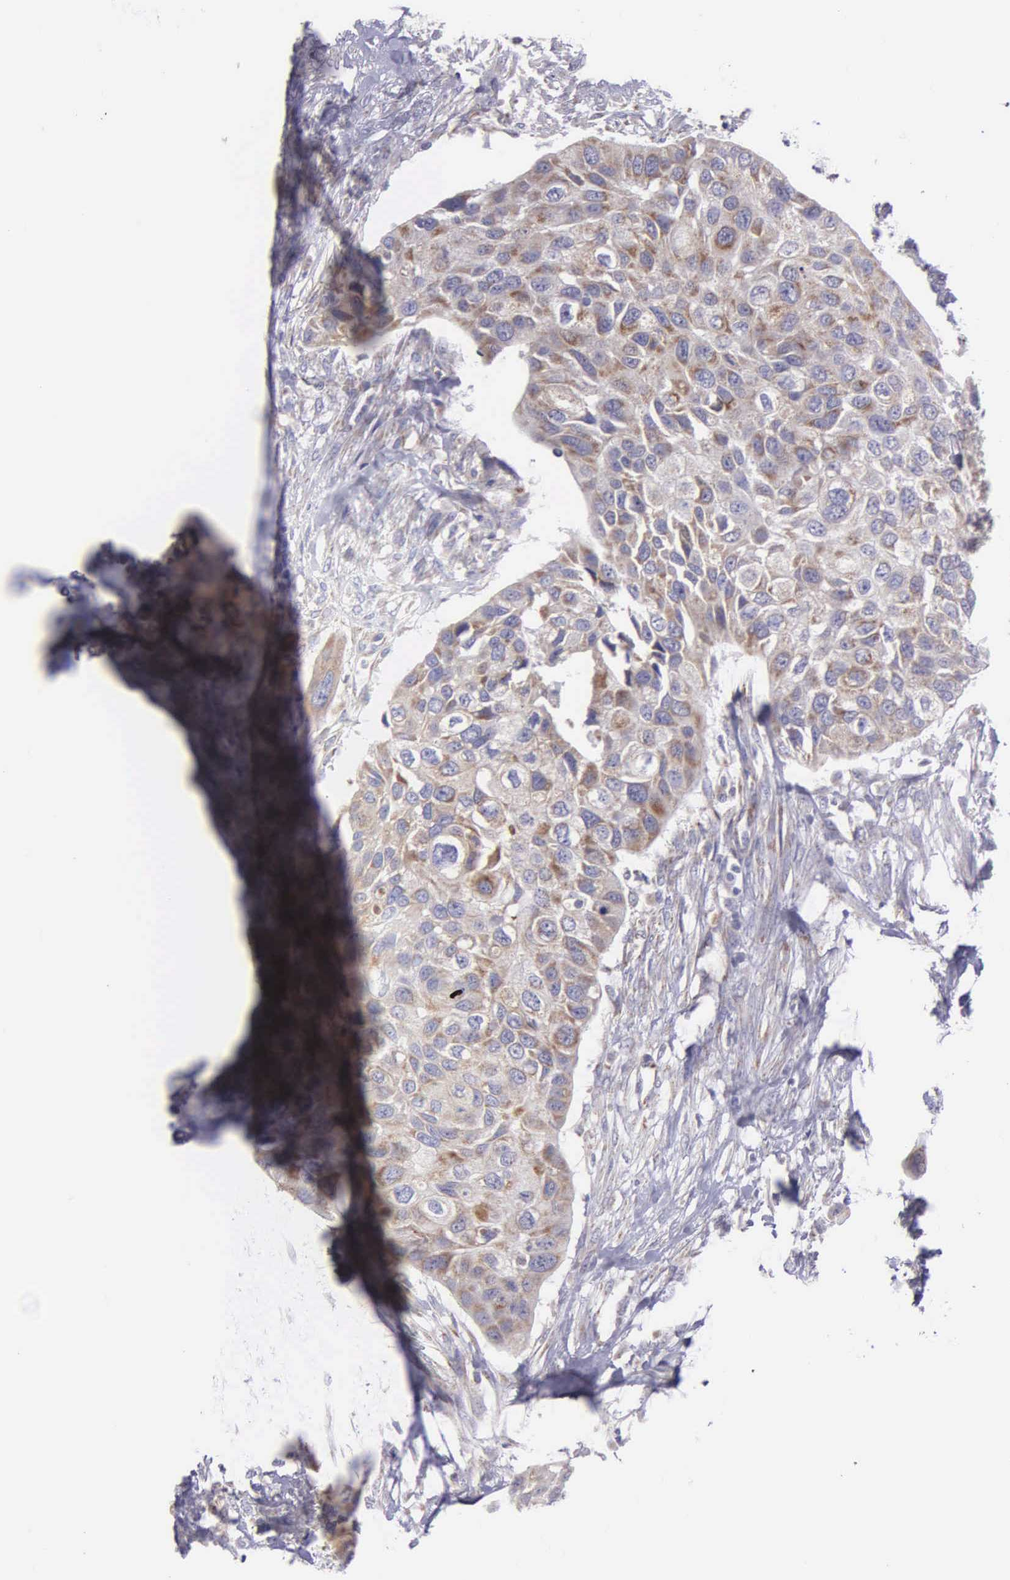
{"staining": {"intensity": "weak", "quantity": "25%-75%", "location": "cytoplasmic/membranous"}, "tissue": "urothelial cancer", "cell_type": "Tumor cells", "image_type": "cancer", "snomed": [{"axis": "morphology", "description": "Urothelial carcinoma, High grade"}, {"axis": "topography", "description": "Urinary bladder"}], "caption": "This is a micrograph of immunohistochemistry staining of urothelial carcinoma (high-grade), which shows weak positivity in the cytoplasmic/membranous of tumor cells.", "gene": "SYNJ2BP", "patient": {"sex": "male", "age": 55}}